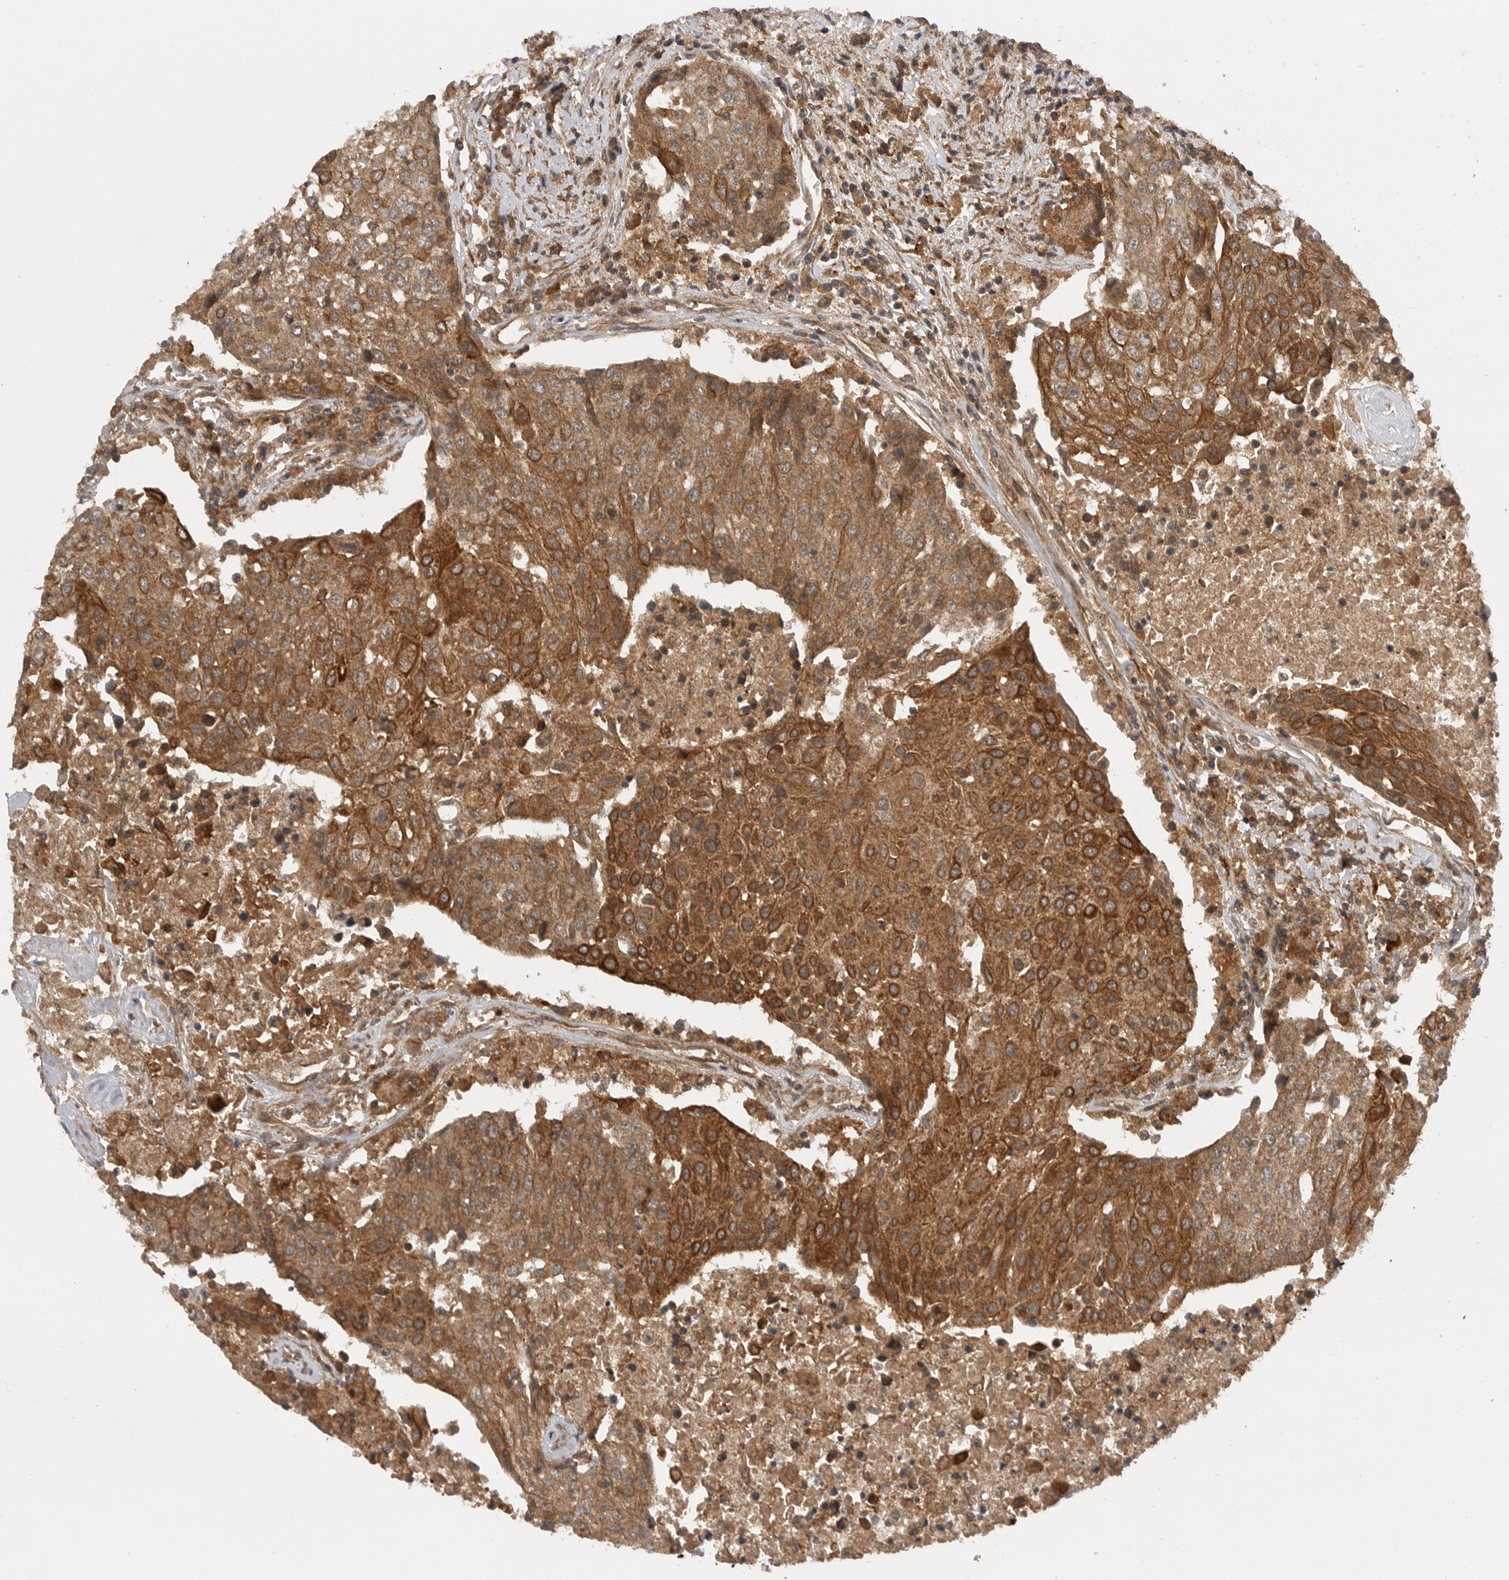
{"staining": {"intensity": "strong", "quantity": ">75%", "location": "cytoplasmic/membranous"}, "tissue": "urothelial cancer", "cell_type": "Tumor cells", "image_type": "cancer", "snomed": [{"axis": "morphology", "description": "Urothelial carcinoma, High grade"}, {"axis": "topography", "description": "Urinary bladder"}], "caption": "The photomicrograph shows immunohistochemical staining of urothelial carcinoma (high-grade). There is strong cytoplasmic/membranous staining is present in approximately >75% of tumor cells.", "gene": "PRDX4", "patient": {"sex": "female", "age": 85}}